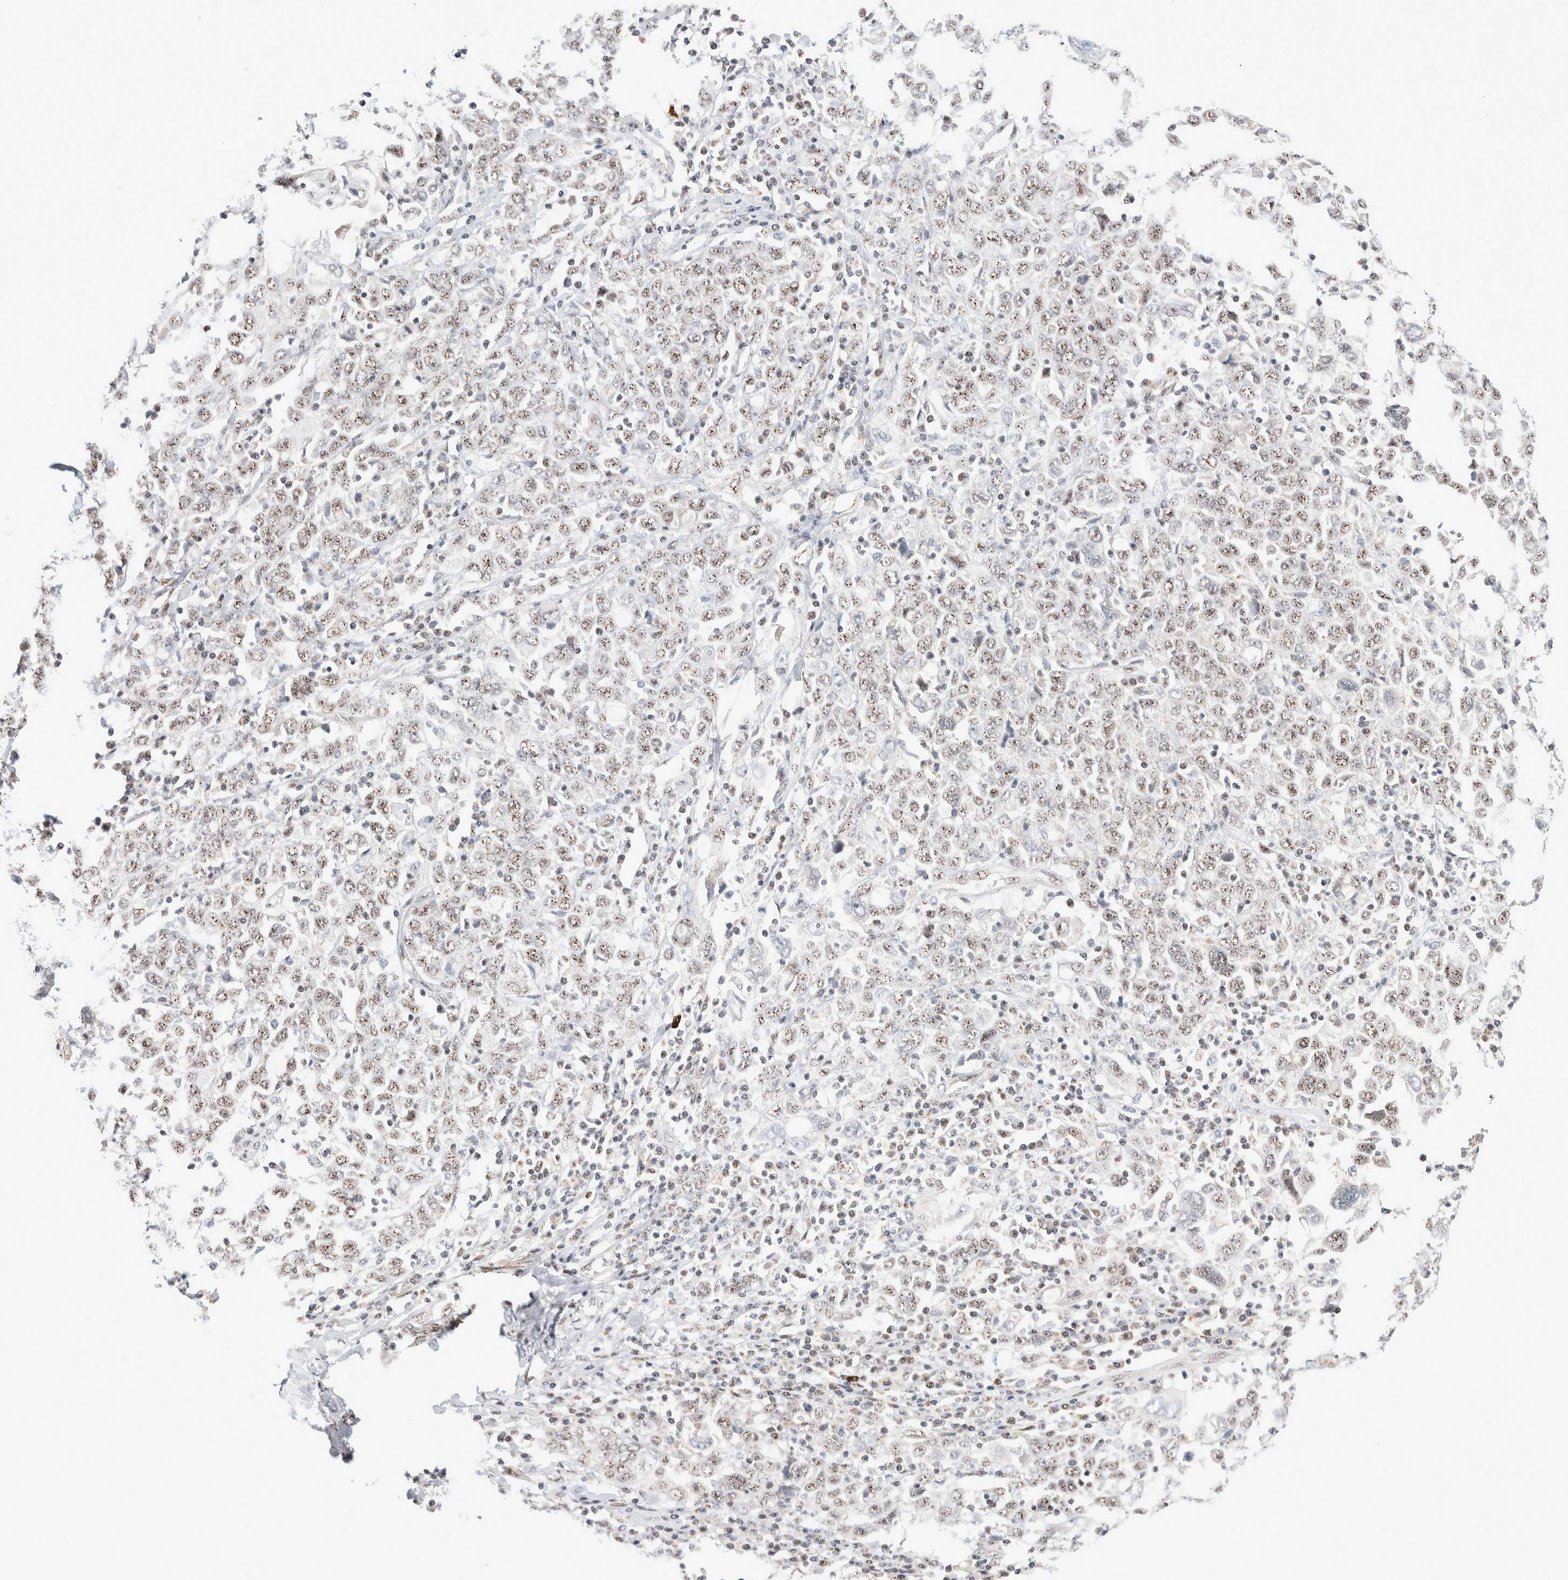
{"staining": {"intensity": "moderate", "quantity": ">75%", "location": "nuclear"}, "tissue": "ovarian cancer", "cell_type": "Tumor cells", "image_type": "cancer", "snomed": [{"axis": "morphology", "description": "Carcinoma, endometroid"}, {"axis": "topography", "description": "Ovary"}], "caption": "Tumor cells demonstrate medium levels of moderate nuclear expression in approximately >75% of cells in ovarian endometroid carcinoma. (Brightfield microscopy of DAB IHC at high magnification).", "gene": "ZNF695", "patient": {"sex": "female", "age": 62}}